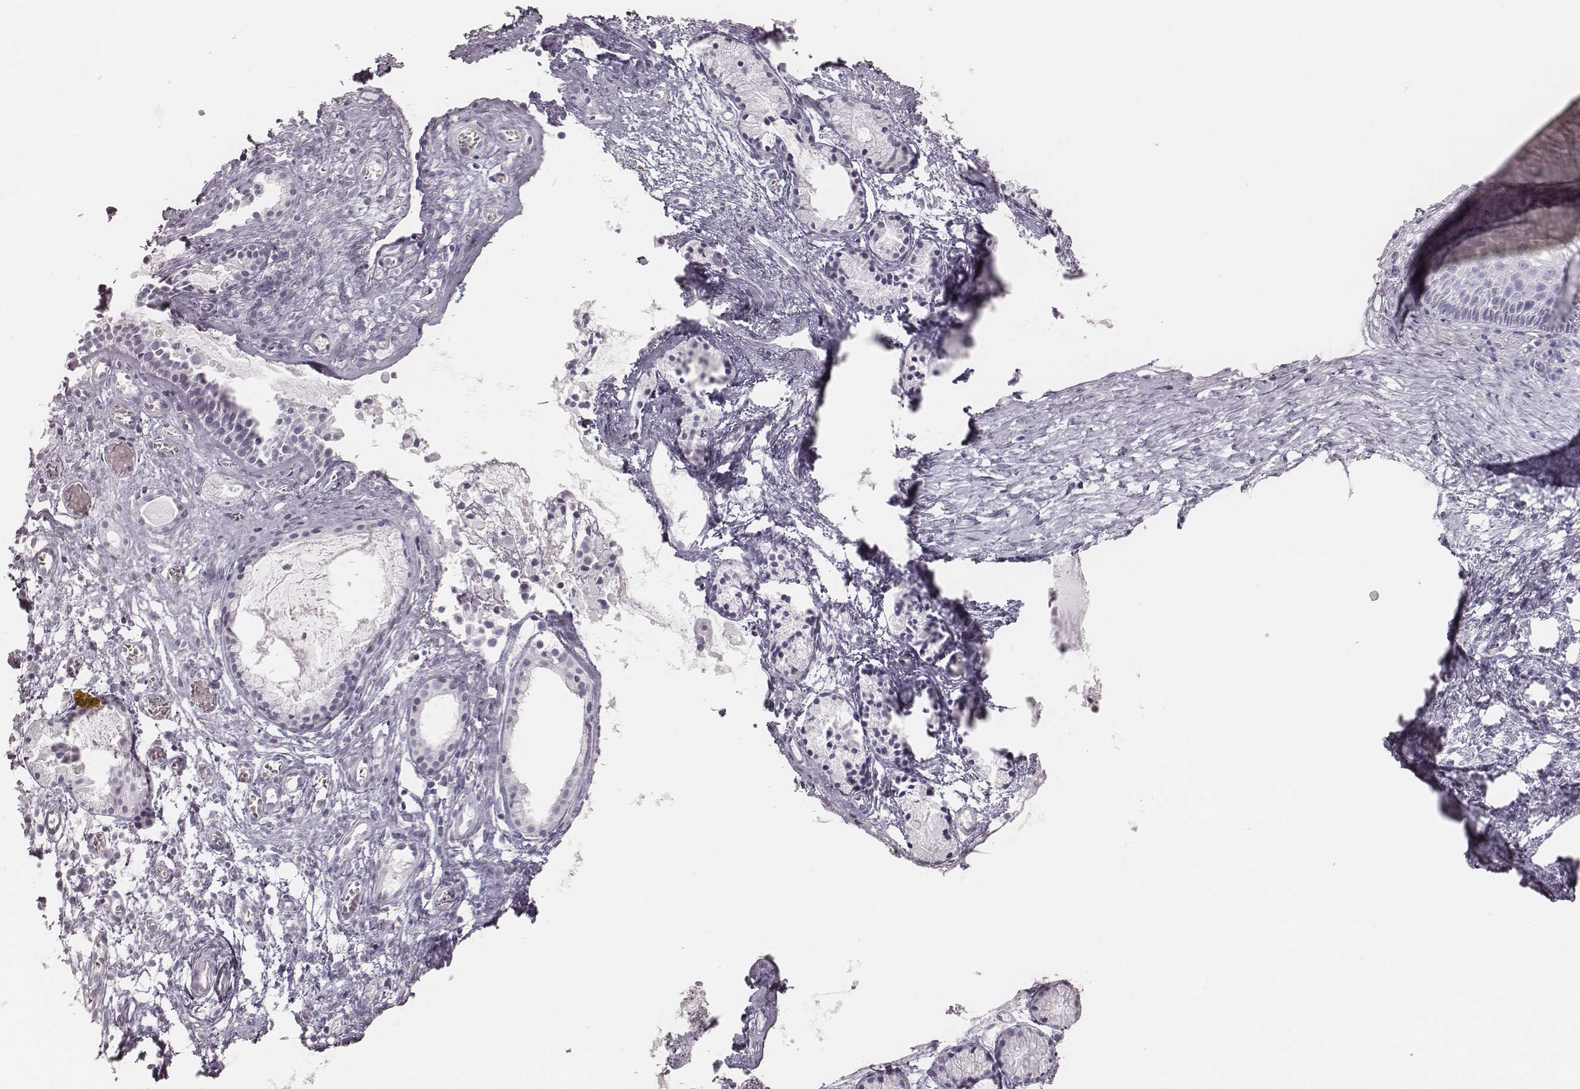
{"staining": {"intensity": "negative", "quantity": "none", "location": "none"}, "tissue": "nasopharynx", "cell_type": "Respiratory epithelial cells", "image_type": "normal", "snomed": [{"axis": "morphology", "description": "Normal tissue, NOS"}, {"axis": "topography", "description": "Nasopharynx"}], "caption": "Nasopharynx stained for a protein using immunohistochemistry reveals no staining respiratory epithelial cells.", "gene": "KRT82", "patient": {"sex": "male", "age": 31}}